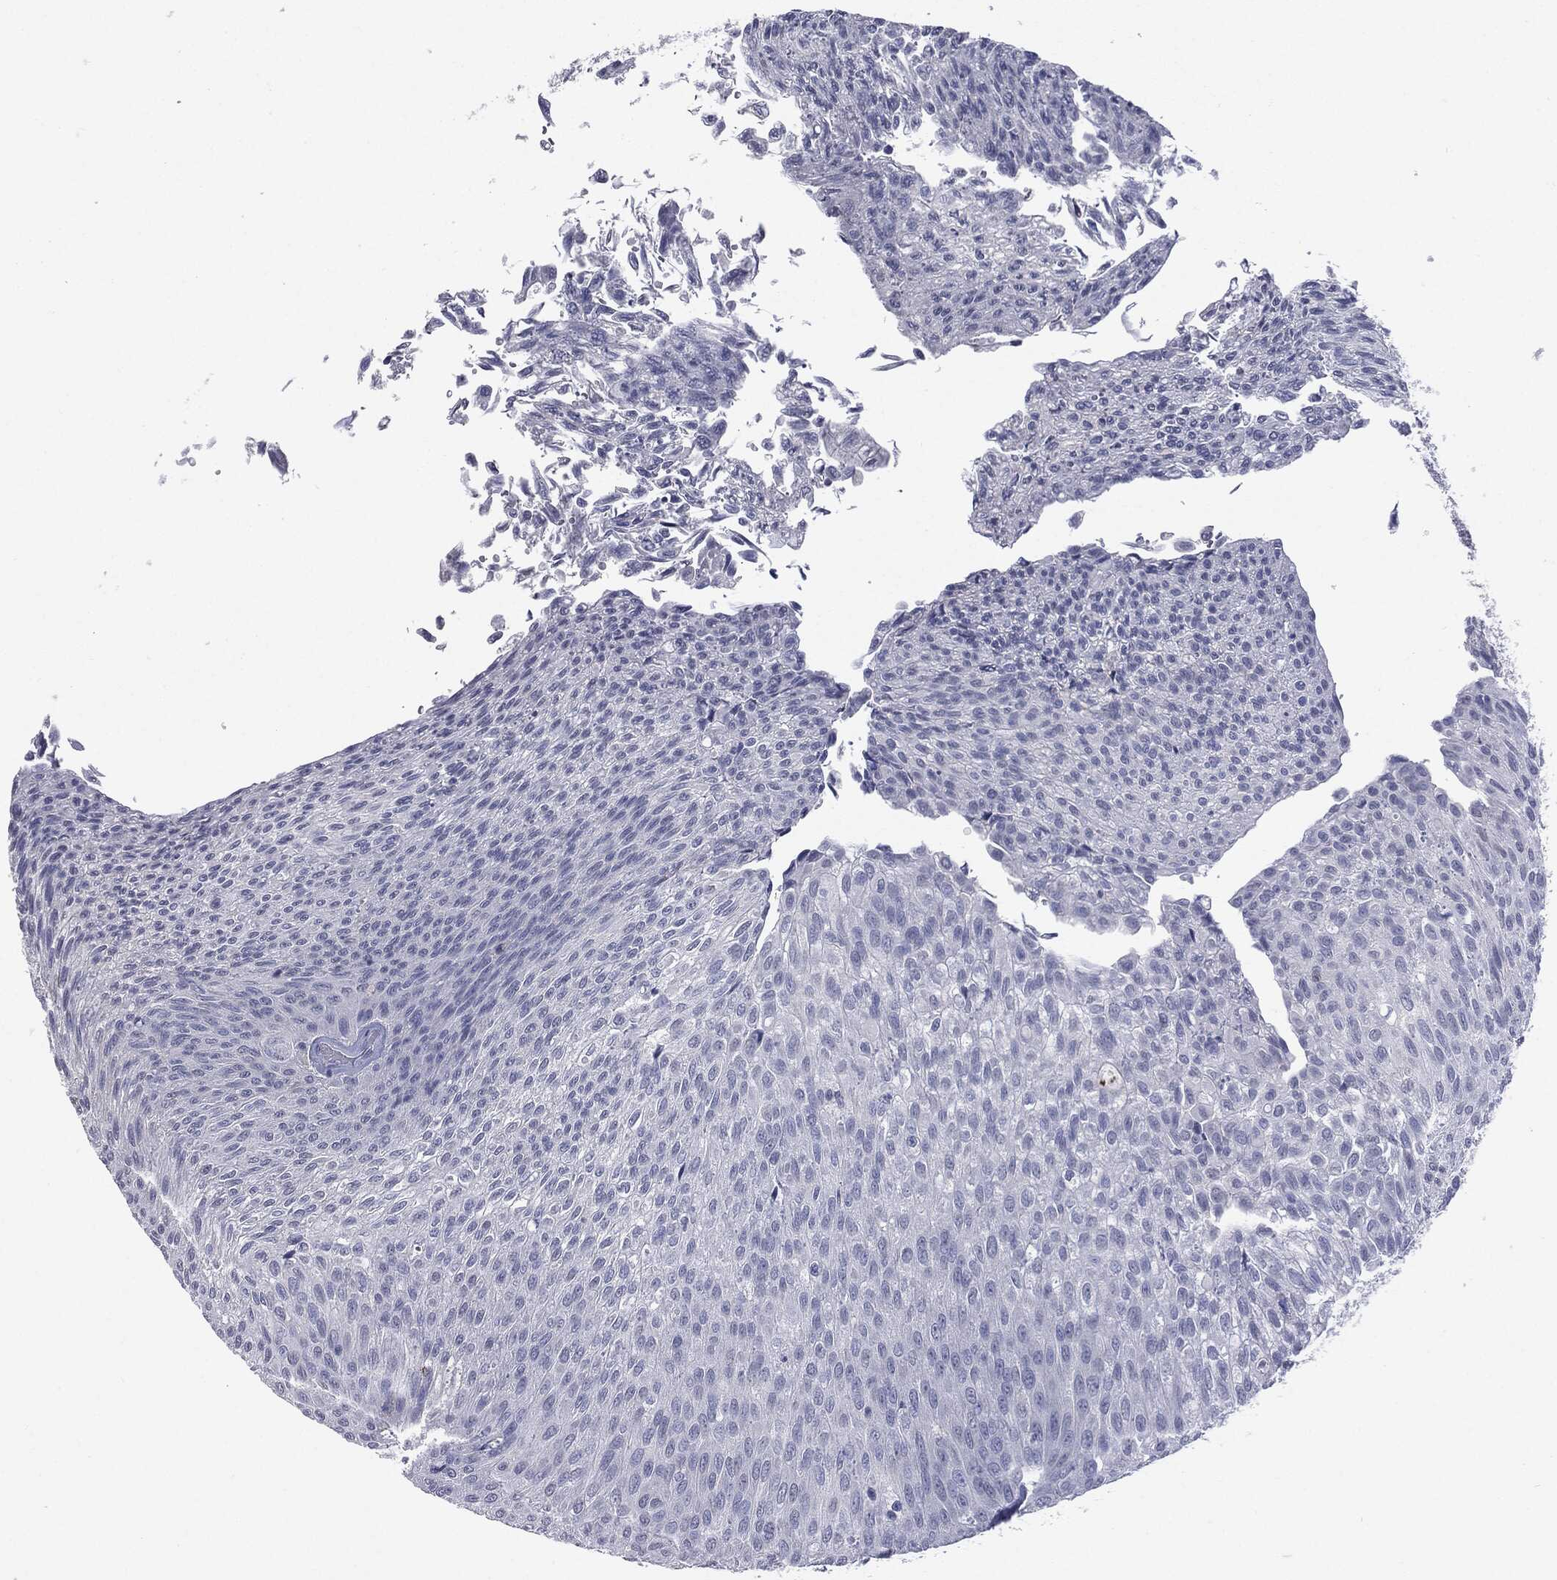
{"staining": {"intensity": "negative", "quantity": "none", "location": "none"}, "tissue": "urothelial cancer", "cell_type": "Tumor cells", "image_type": "cancer", "snomed": [{"axis": "morphology", "description": "Urothelial carcinoma, Low grade"}, {"axis": "topography", "description": "Ureter, NOS"}, {"axis": "topography", "description": "Urinary bladder"}], "caption": "An immunohistochemistry micrograph of urothelial carcinoma (low-grade) is shown. There is no staining in tumor cells of urothelial carcinoma (low-grade).", "gene": "TSHB", "patient": {"sex": "male", "age": 78}}